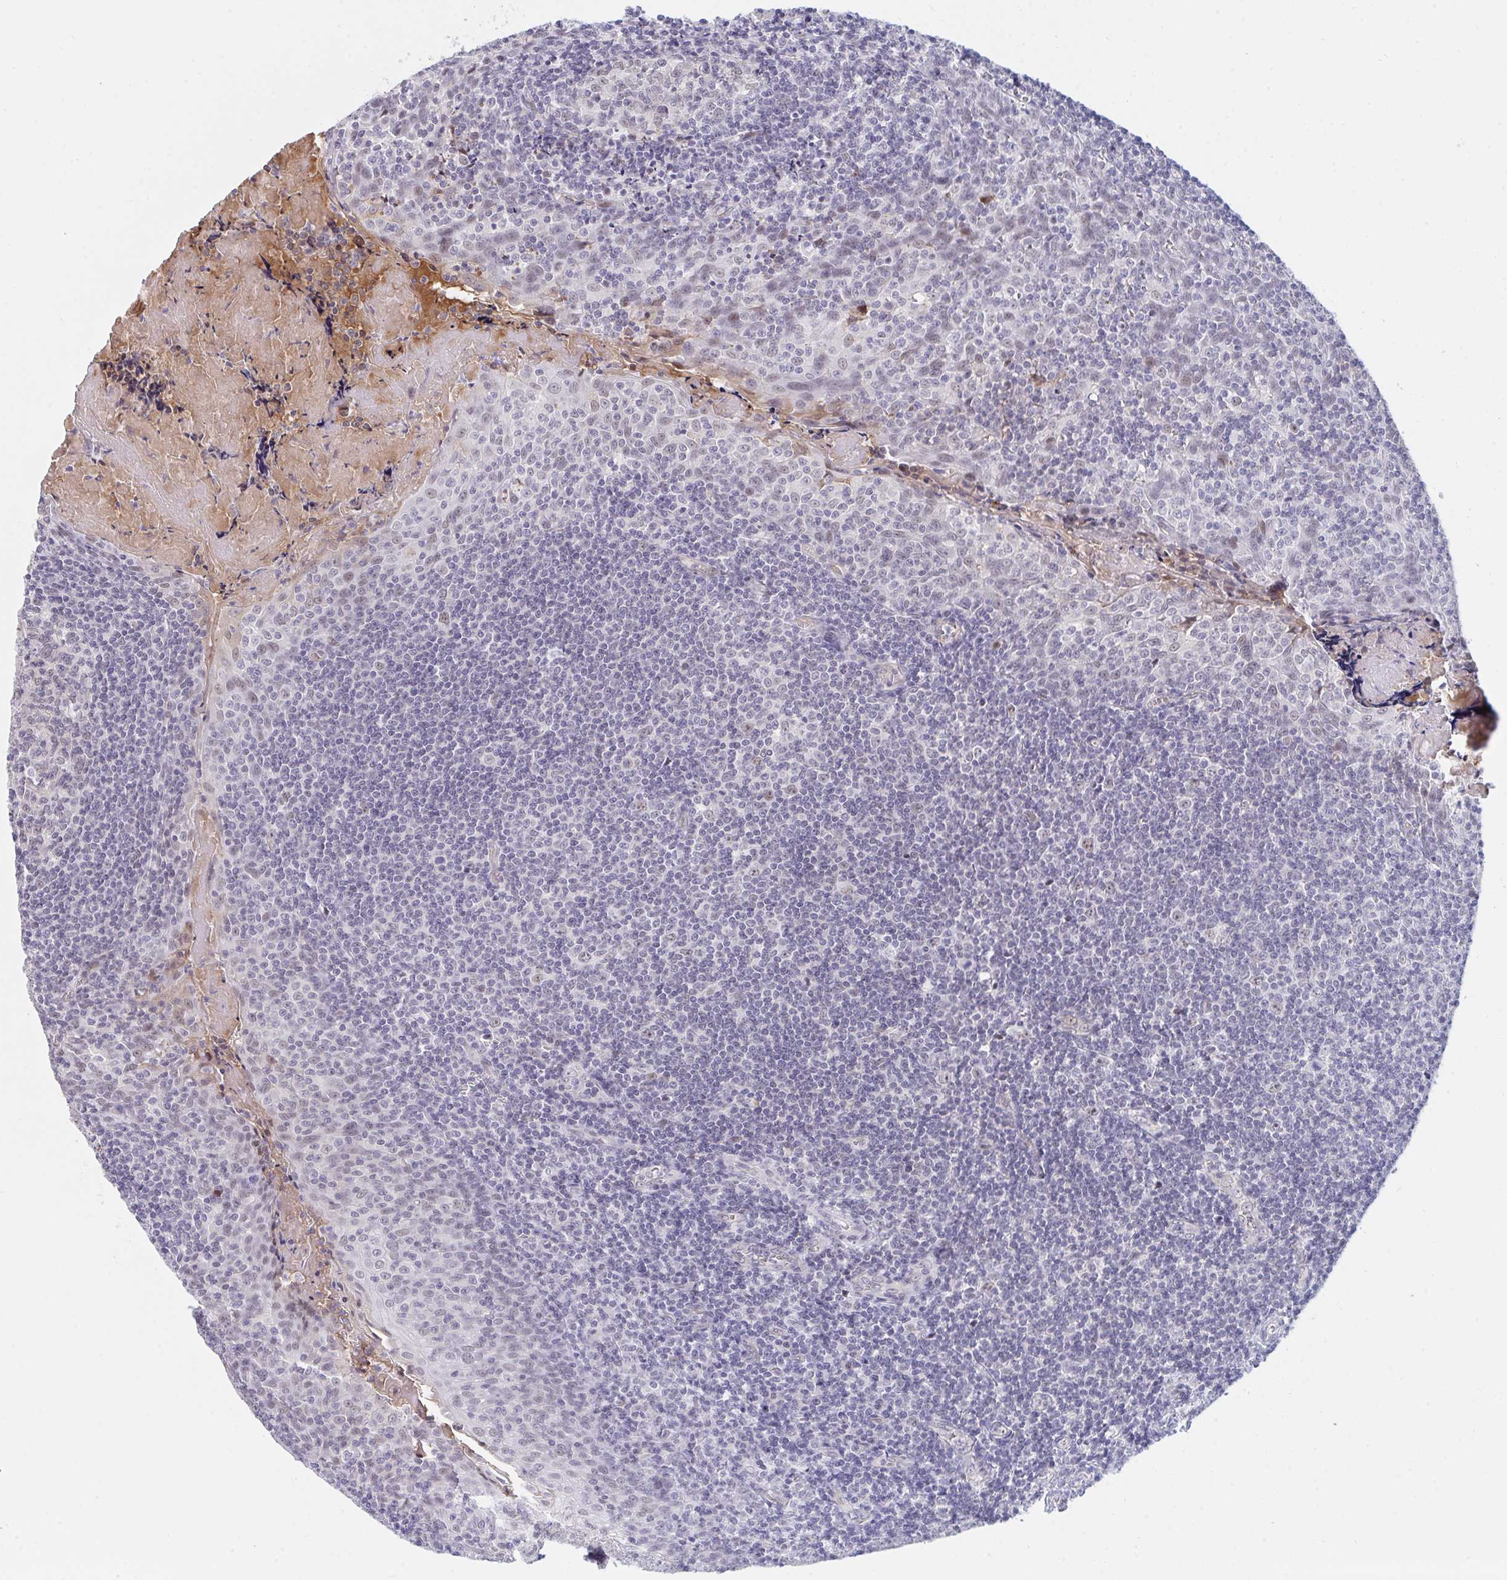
{"staining": {"intensity": "negative", "quantity": "none", "location": "none"}, "tissue": "tonsil", "cell_type": "Germinal center cells", "image_type": "normal", "snomed": [{"axis": "morphology", "description": "Normal tissue, NOS"}, {"axis": "morphology", "description": "Inflammation, NOS"}, {"axis": "topography", "description": "Tonsil"}], "caption": "DAB (3,3'-diaminobenzidine) immunohistochemical staining of unremarkable human tonsil displays no significant staining in germinal center cells. (Immunohistochemistry, brightfield microscopy, high magnification).", "gene": "DSCAML1", "patient": {"sex": "female", "age": 31}}